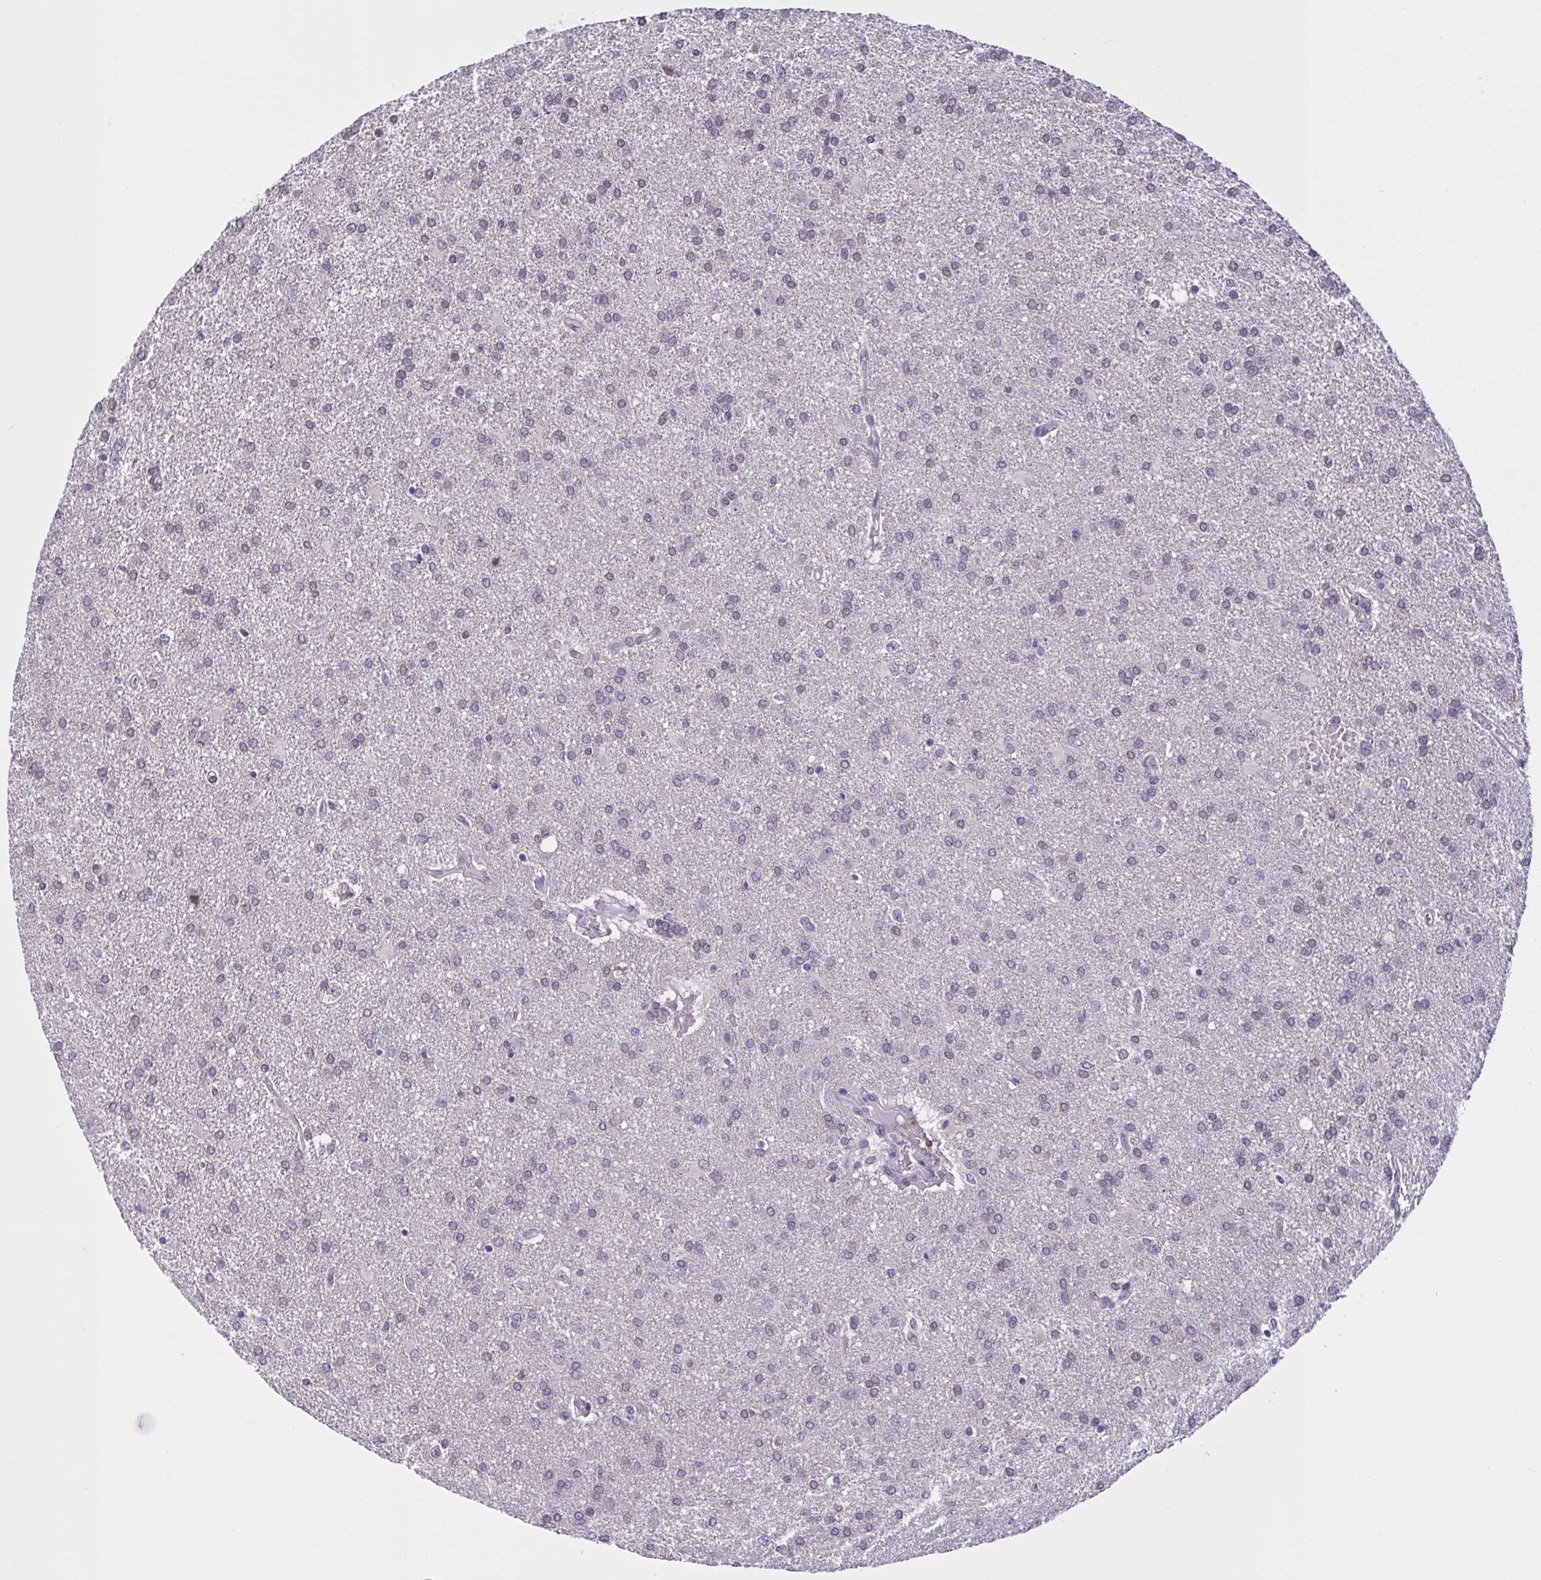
{"staining": {"intensity": "negative", "quantity": "none", "location": "none"}, "tissue": "glioma", "cell_type": "Tumor cells", "image_type": "cancer", "snomed": [{"axis": "morphology", "description": "Glioma, malignant, High grade"}, {"axis": "topography", "description": "Brain"}], "caption": "A micrograph of human malignant high-grade glioma is negative for staining in tumor cells.", "gene": "RBL1", "patient": {"sex": "male", "age": 68}}